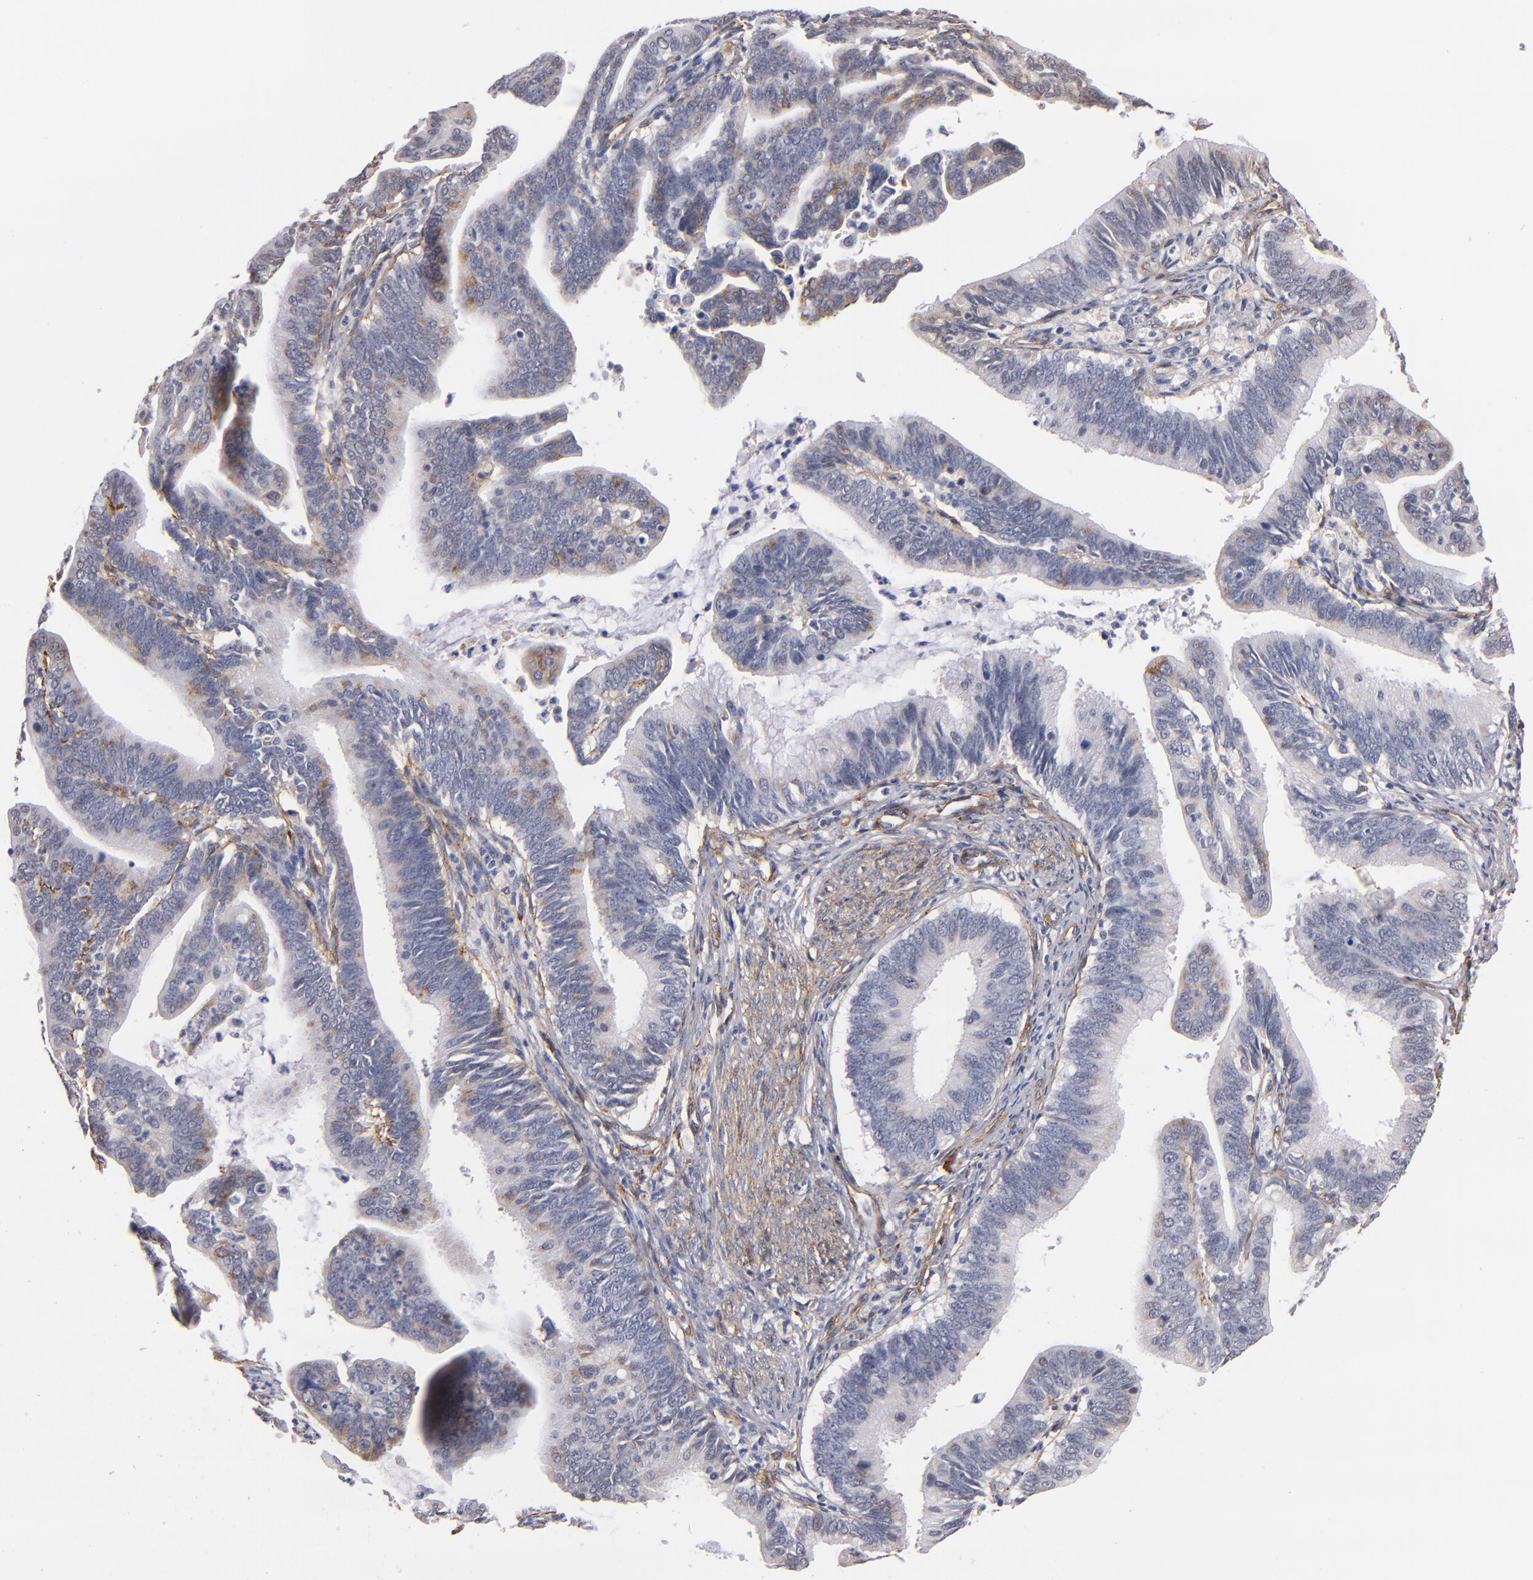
{"staining": {"intensity": "weak", "quantity": "<25%", "location": "cytoplasmic/membranous"}, "tissue": "cervical cancer", "cell_type": "Tumor cells", "image_type": "cancer", "snomed": [{"axis": "morphology", "description": "Adenocarcinoma, NOS"}, {"axis": "topography", "description": "Cervix"}], "caption": "Tumor cells show no significant positivity in cervical cancer.", "gene": "LAMC1", "patient": {"sex": "female", "age": 47}}